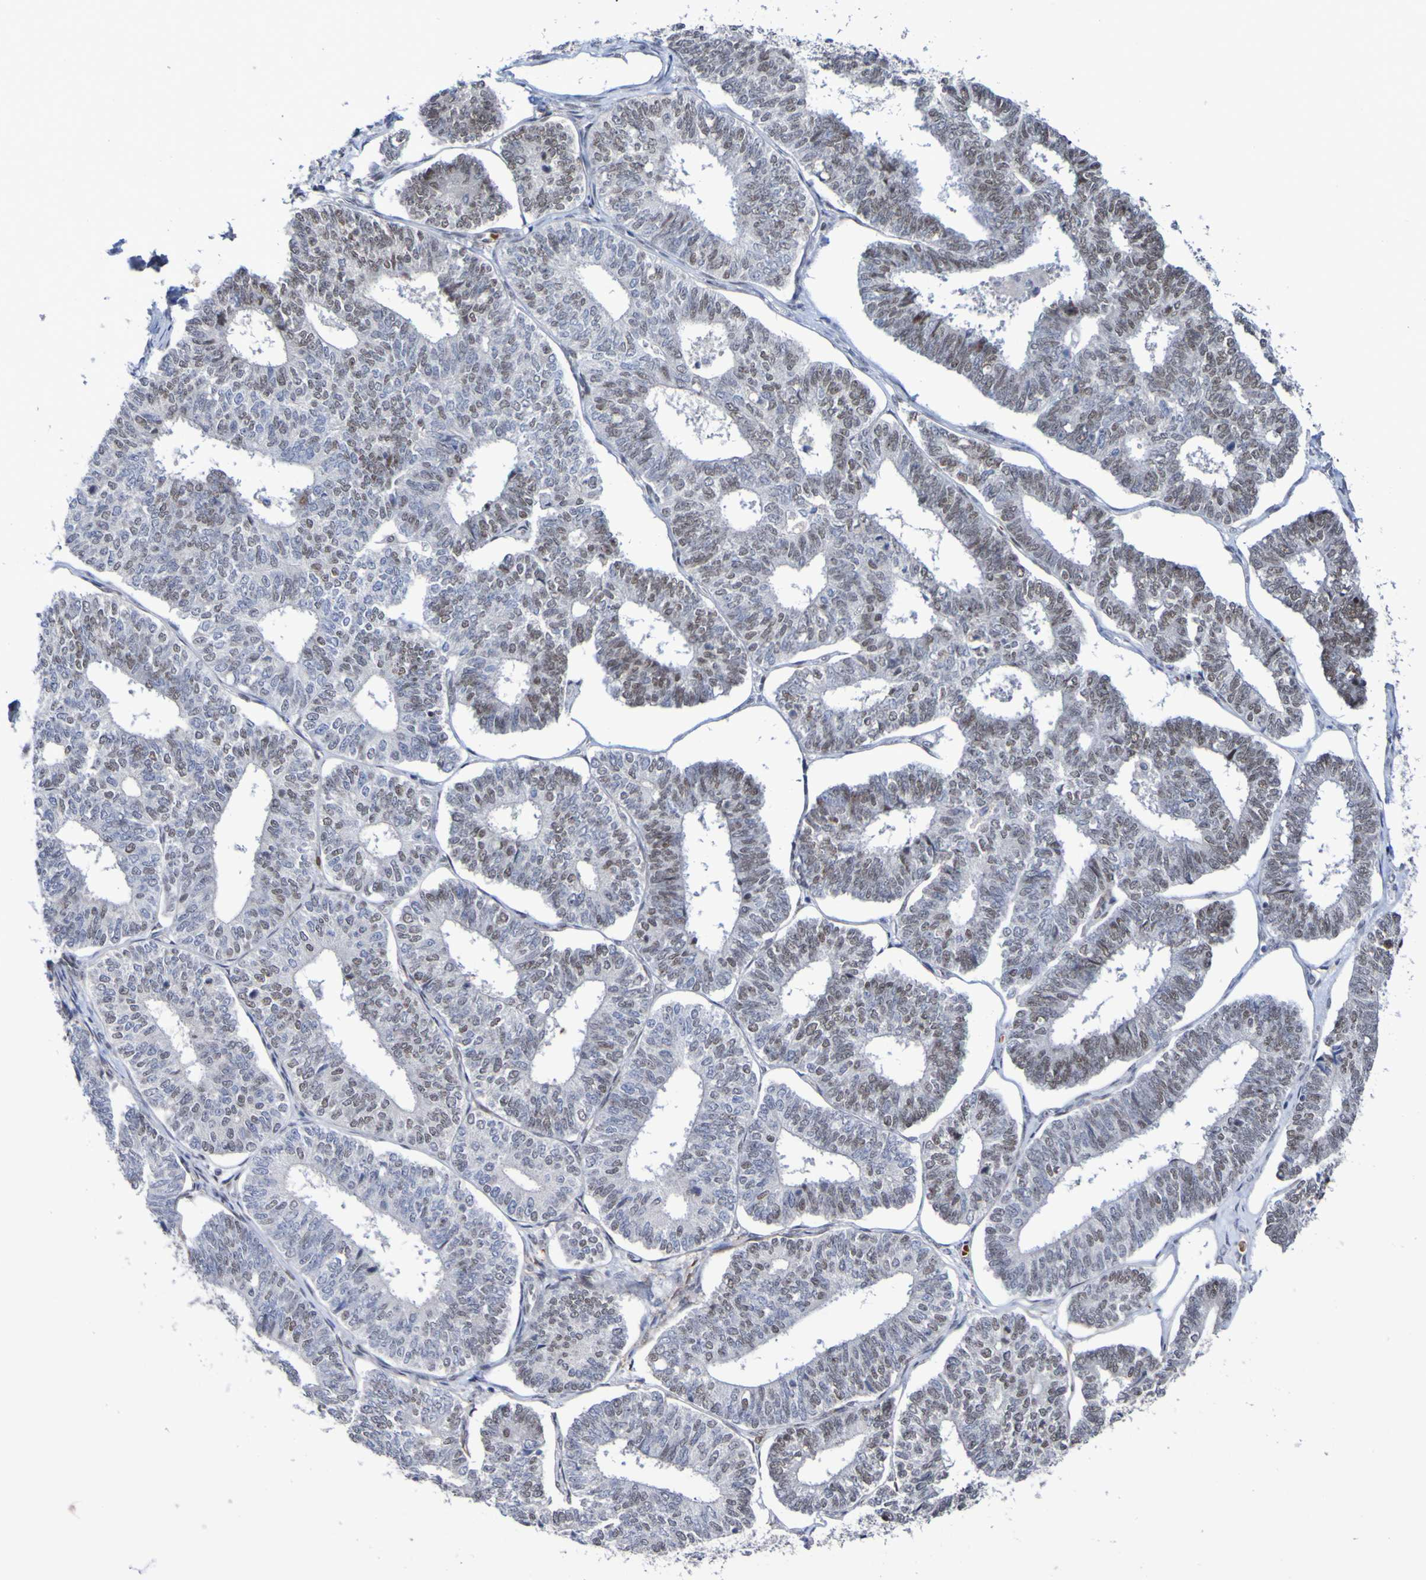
{"staining": {"intensity": "weak", "quantity": "25%-75%", "location": "nuclear"}, "tissue": "endometrial cancer", "cell_type": "Tumor cells", "image_type": "cancer", "snomed": [{"axis": "morphology", "description": "Adenocarcinoma, NOS"}, {"axis": "topography", "description": "Endometrium"}], "caption": "Endometrial cancer was stained to show a protein in brown. There is low levels of weak nuclear expression in approximately 25%-75% of tumor cells.", "gene": "PCGF1", "patient": {"sex": "female", "age": 70}}